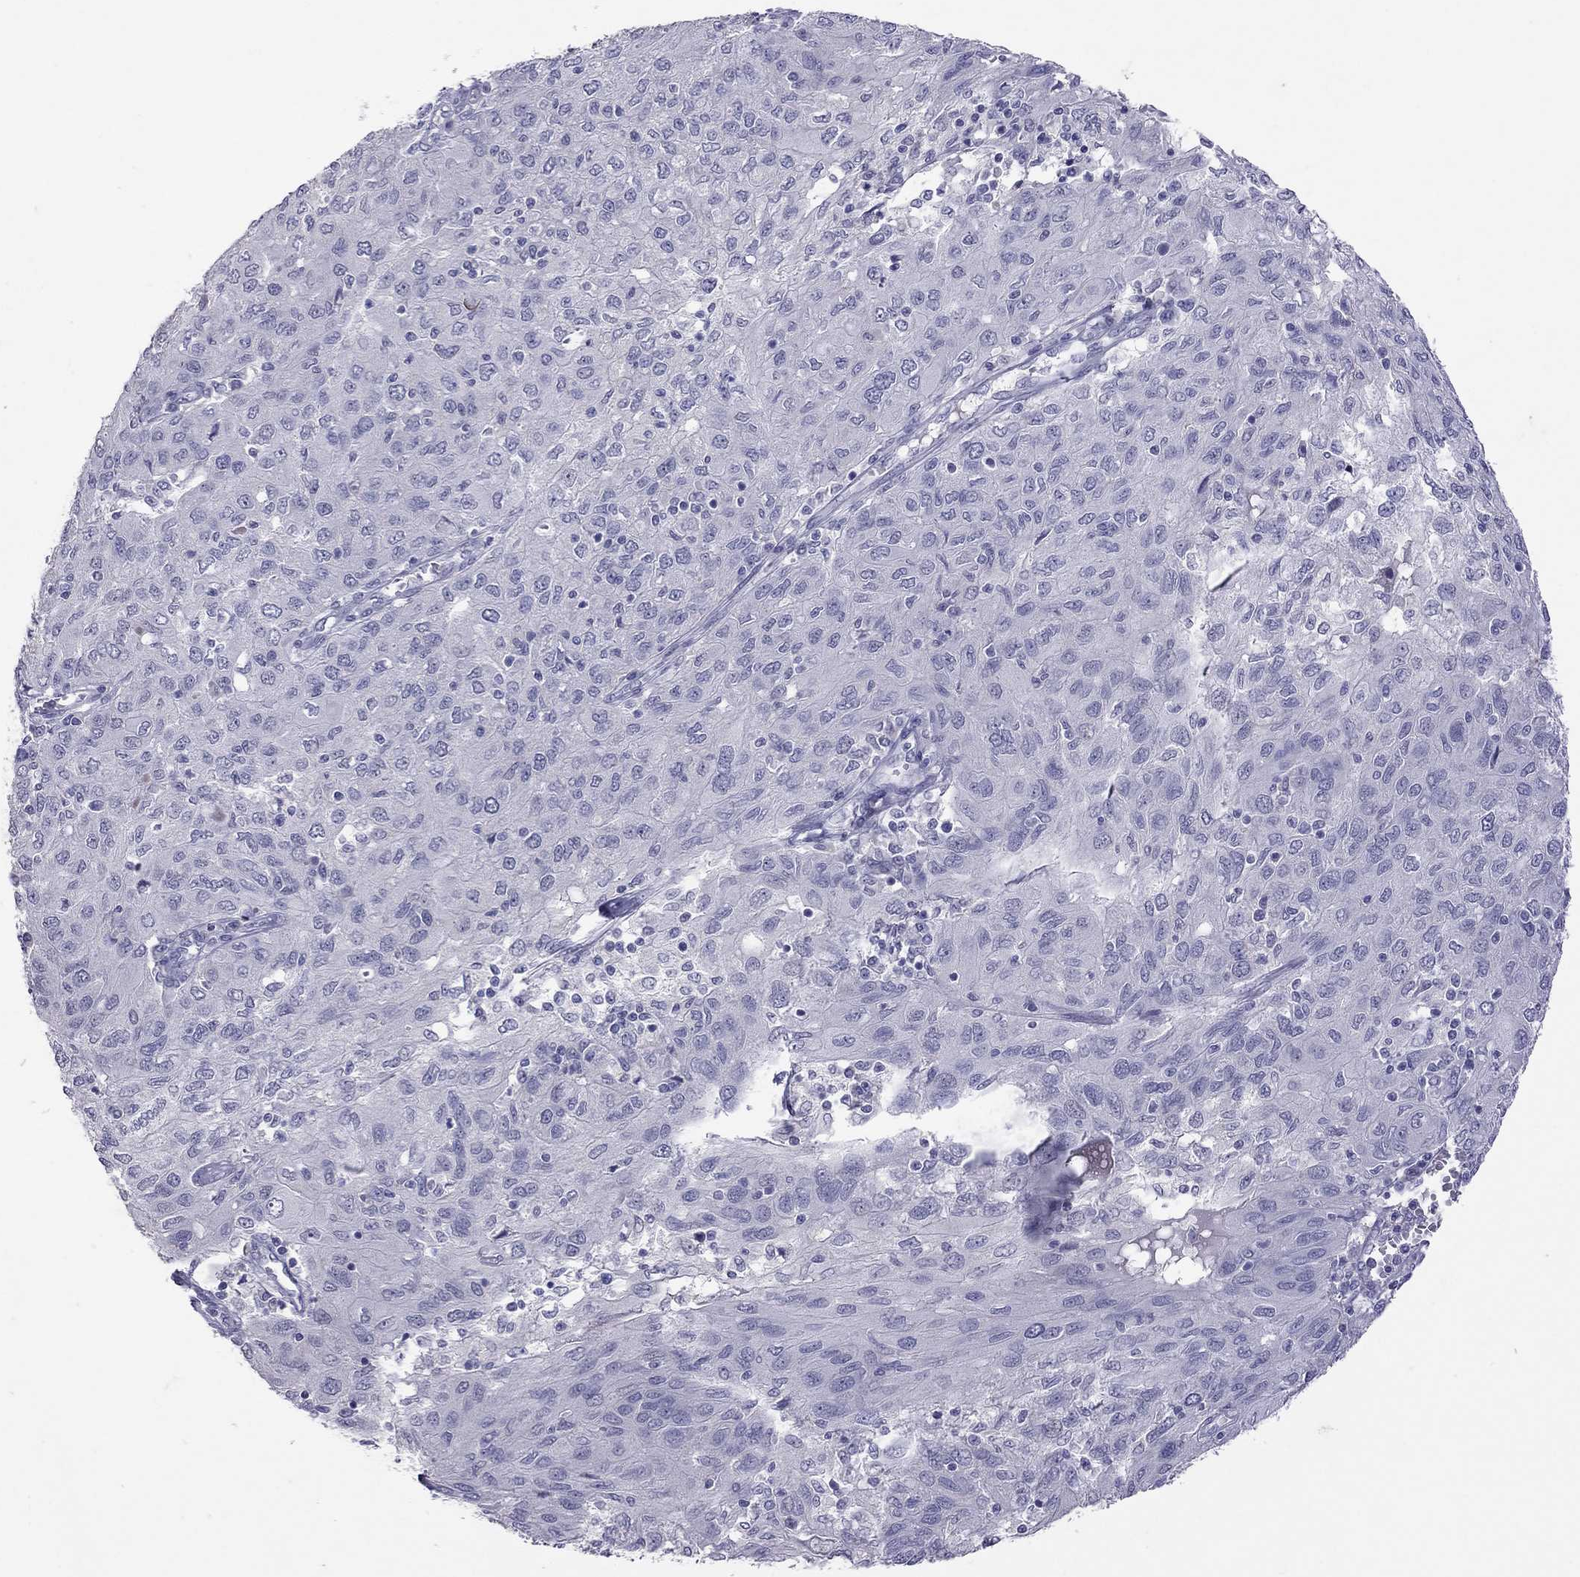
{"staining": {"intensity": "negative", "quantity": "none", "location": "none"}, "tissue": "ovarian cancer", "cell_type": "Tumor cells", "image_type": "cancer", "snomed": [{"axis": "morphology", "description": "Carcinoma, endometroid"}, {"axis": "topography", "description": "Ovary"}], "caption": "An immunohistochemistry micrograph of ovarian cancer is shown. There is no staining in tumor cells of ovarian cancer. (DAB (3,3'-diaminobenzidine) immunohistochemistry visualized using brightfield microscopy, high magnification).", "gene": "SLAMF1", "patient": {"sex": "female", "age": 50}}